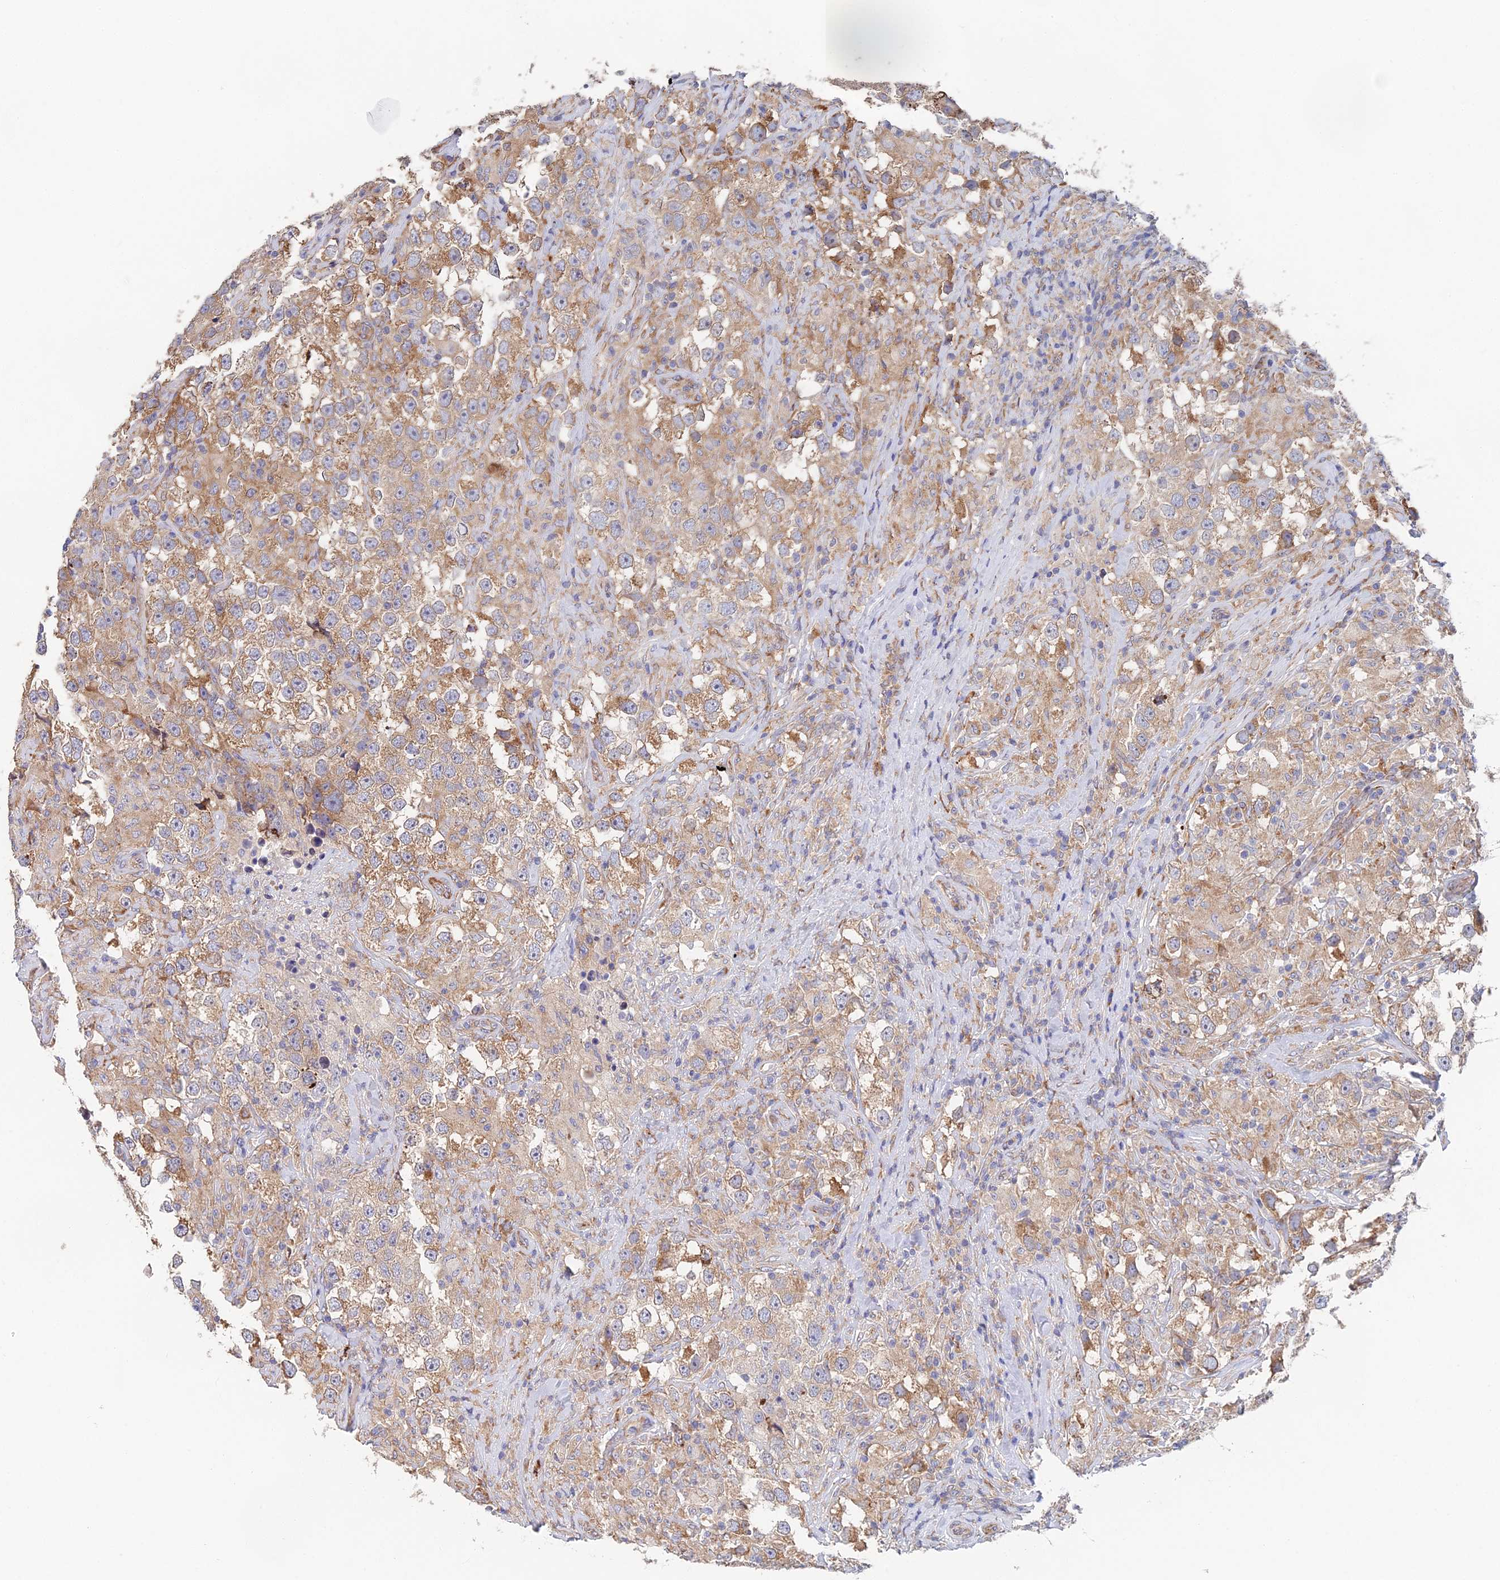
{"staining": {"intensity": "moderate", "quantity": ">75%", "location": "cytoplasmic/membranous"}, "tissue": "testis cancer", "cell_type": "Tumor cells", "image_type": "cancer", "snomed": [{"axis": "morphology", "description": "Seminoma, NOS"}, {"axis": "topography", "description": "Testis"}], "caption": "Testis seminoma stained for a protein (brown) reveals moderate cytoplasmic/membranous positive expression in approximately >75% of tumor cells.", "gene": "ELOF1", "patient": {"sex": "male", "age": 46}}